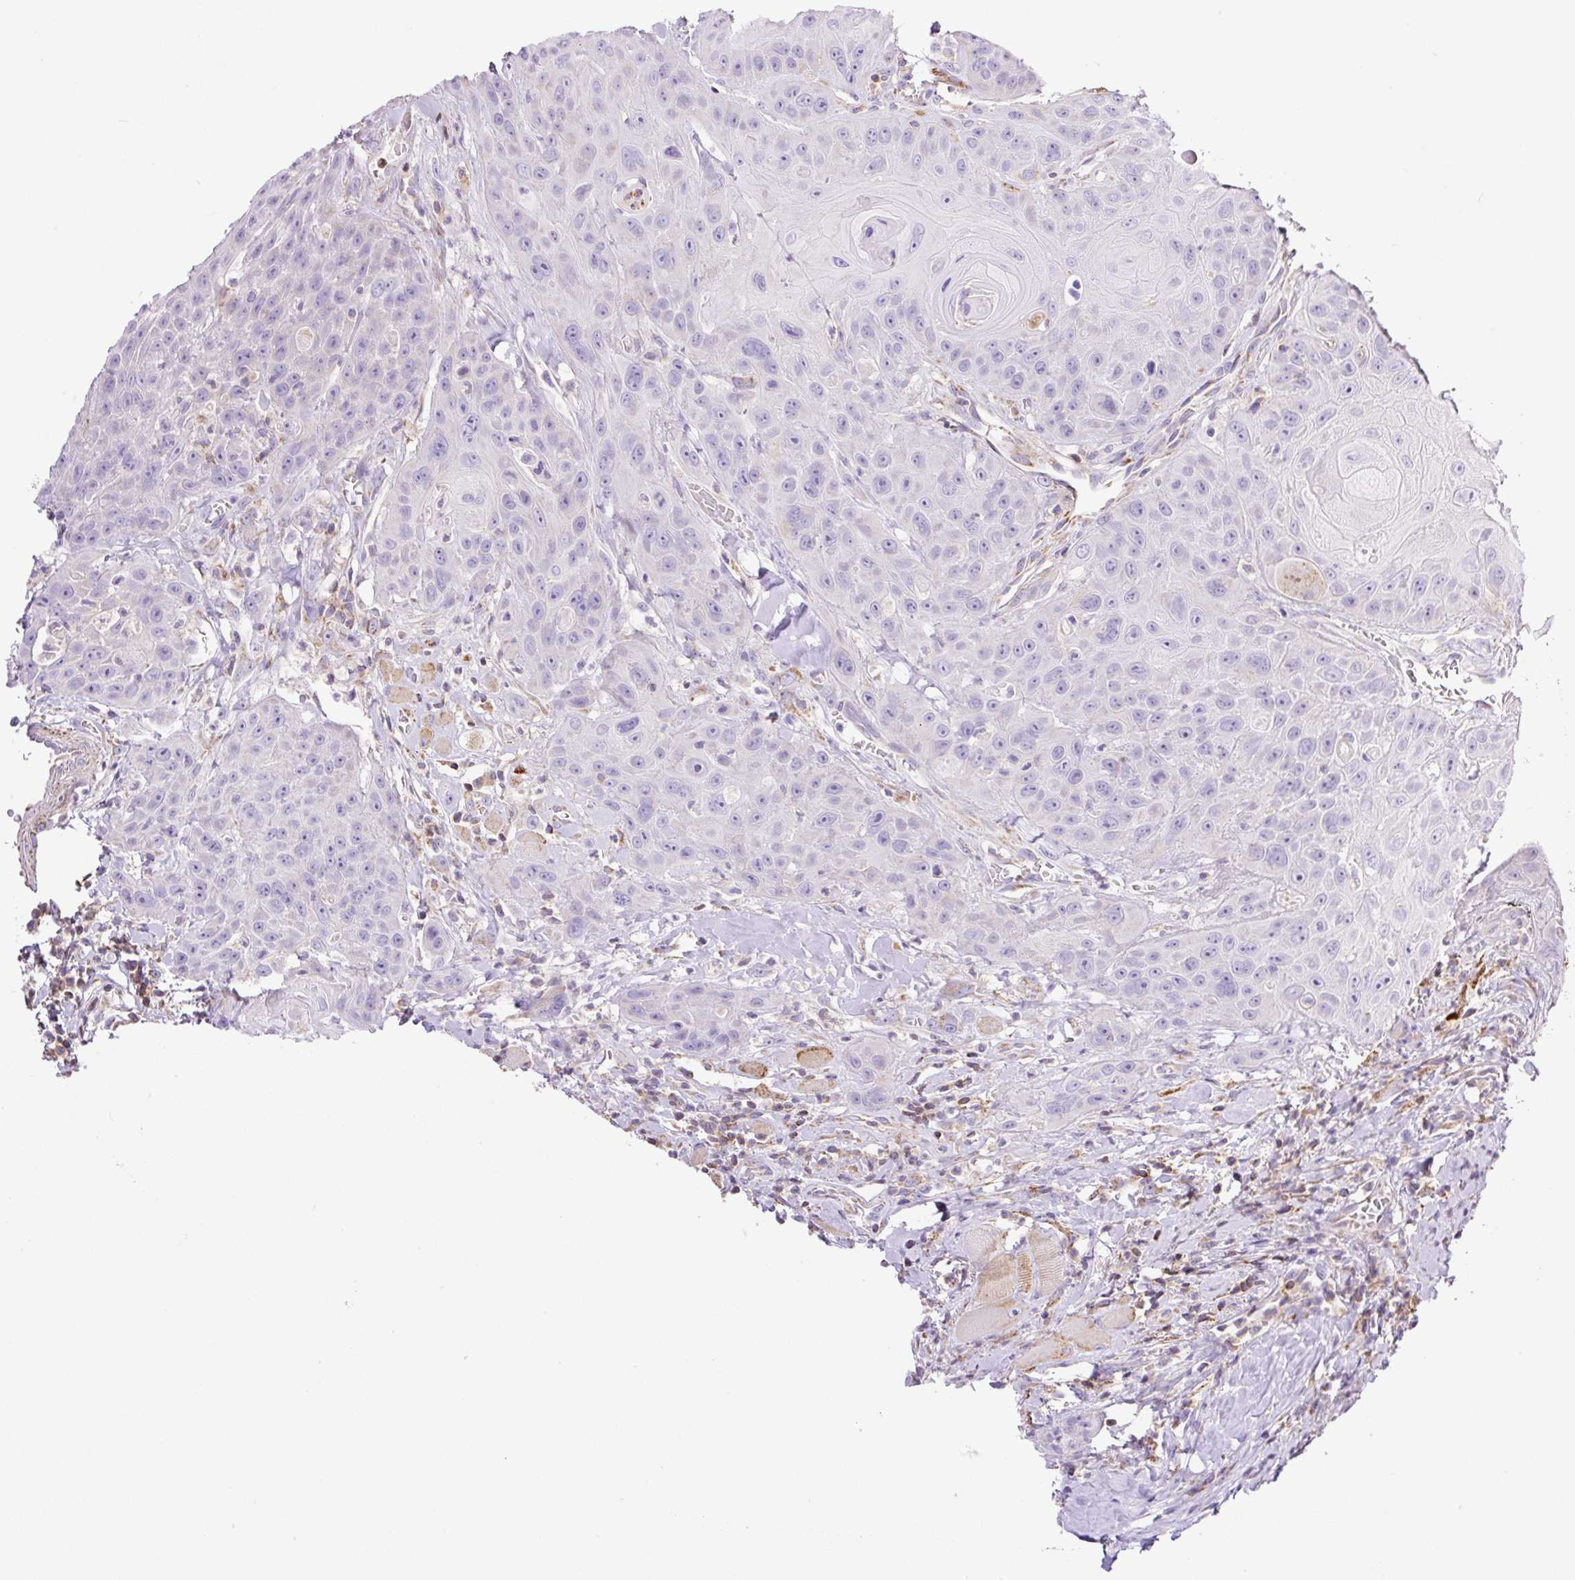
{"staining": {"intensity": "negative", "quantity": "none", "location": "none"}, "tissue": "head and neck cancer", "cell_type": "Tumor cells", "image_type": "cancer", "snomed": [{"axis": "morphology", "description": "Squamous cell carcinoma, NOS"}, {"axis": "topography", "description": "Head-Neck"}], "caption": "Head and neck cancer was stained to show a protein in brown. There is no significant expression in tumor cells.", "gene": "NF1", "patient": {"sex": "female", "age": 59}}